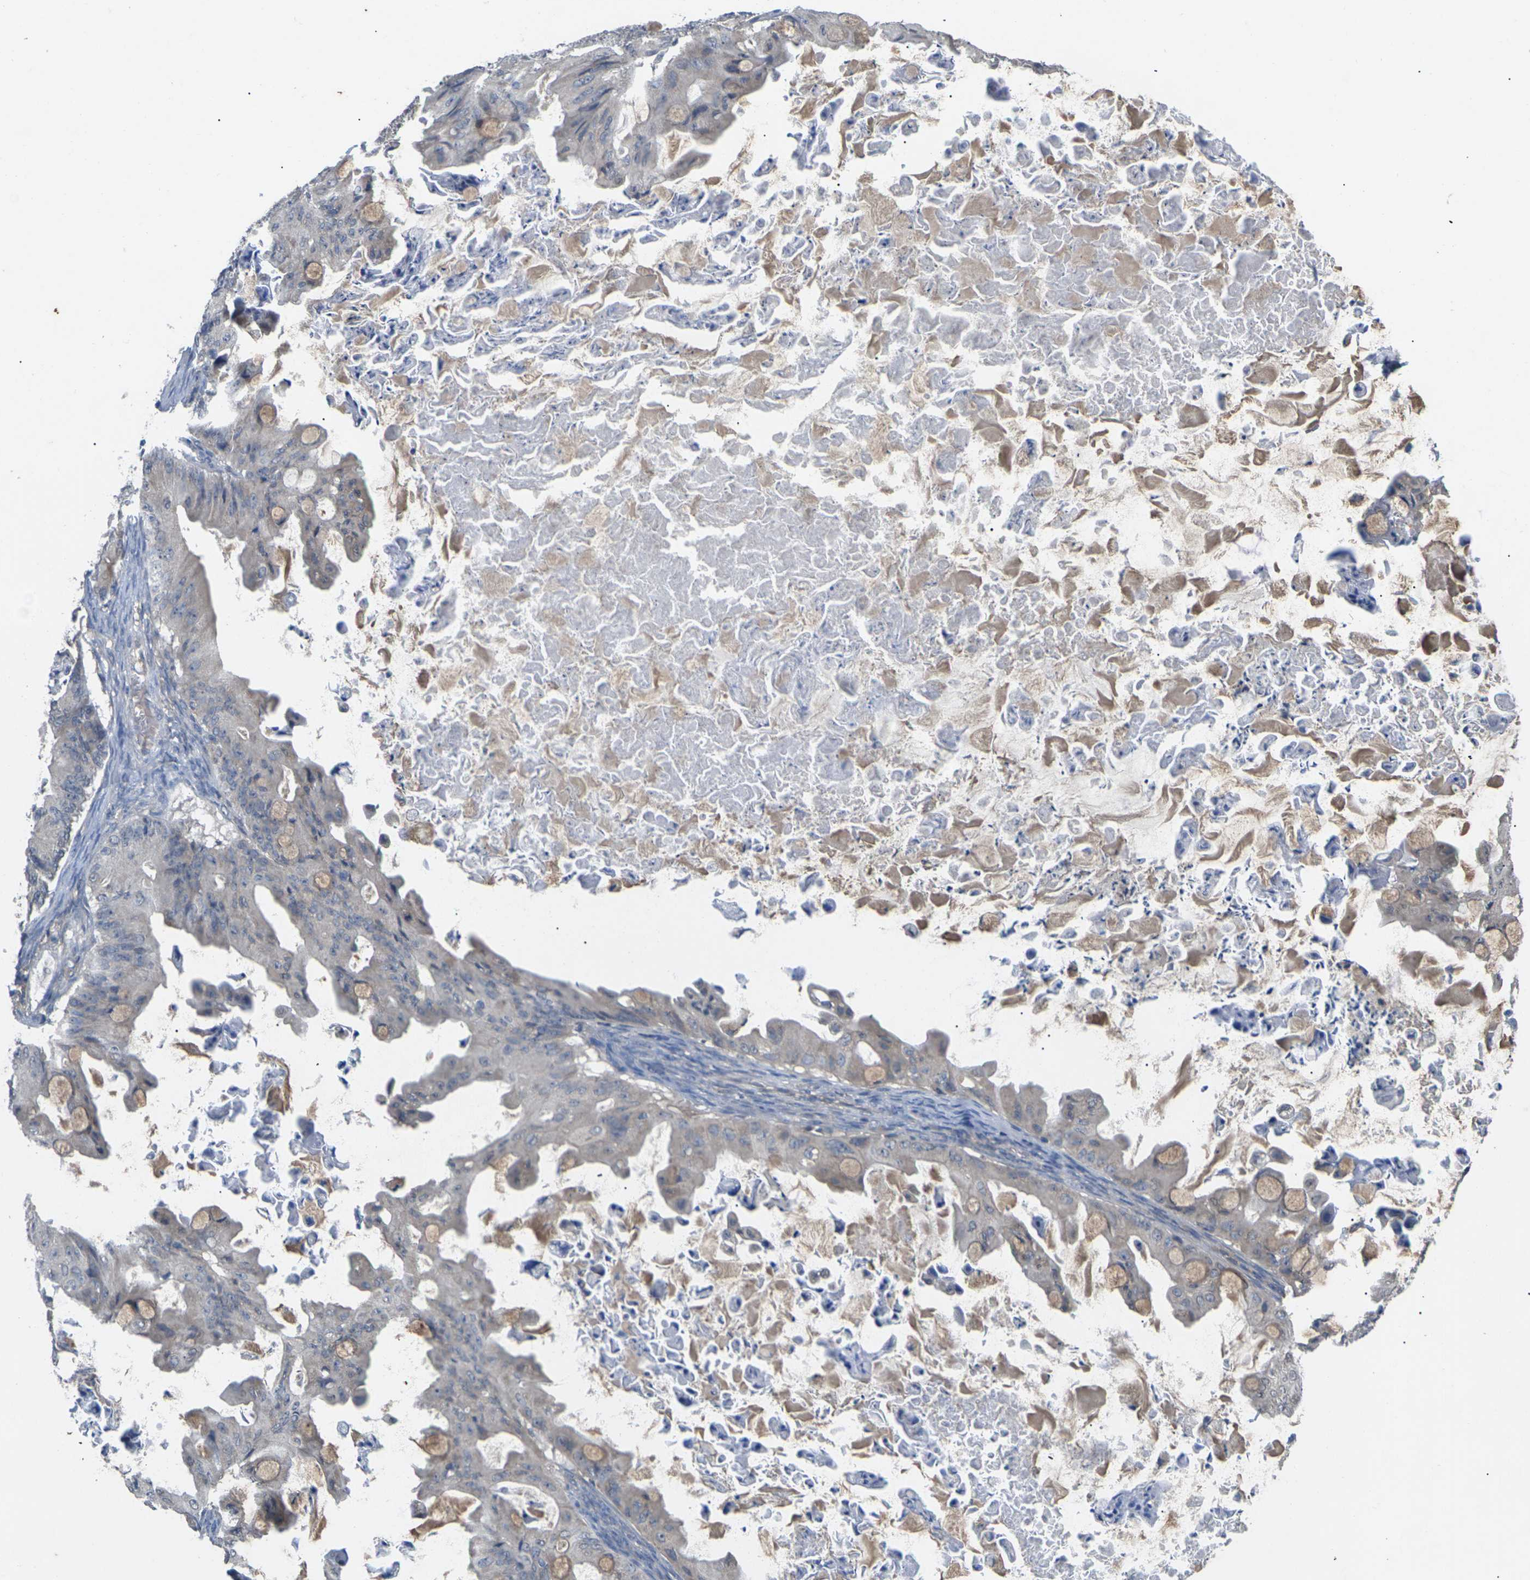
{"staining": {"intensity": "negative", "quantity": "none", "location": "none"}, "tissue": "ovarian cancer", "cell_type": "Tumor cells", "image_type": "cancer", "snomed": [{"axis": "morphology", "description": "Cystadenocarcinoma, mucinous, NOS"}, {"axis": "topography", "description": "Ovary"}], "caption": "A histopathology image of human mucinous cystadenocarcinoma (ovarian) is negative for staining in tumor cells.", "gene": "SLC2A2", "patient": {"sex": "female", "age": 37}}